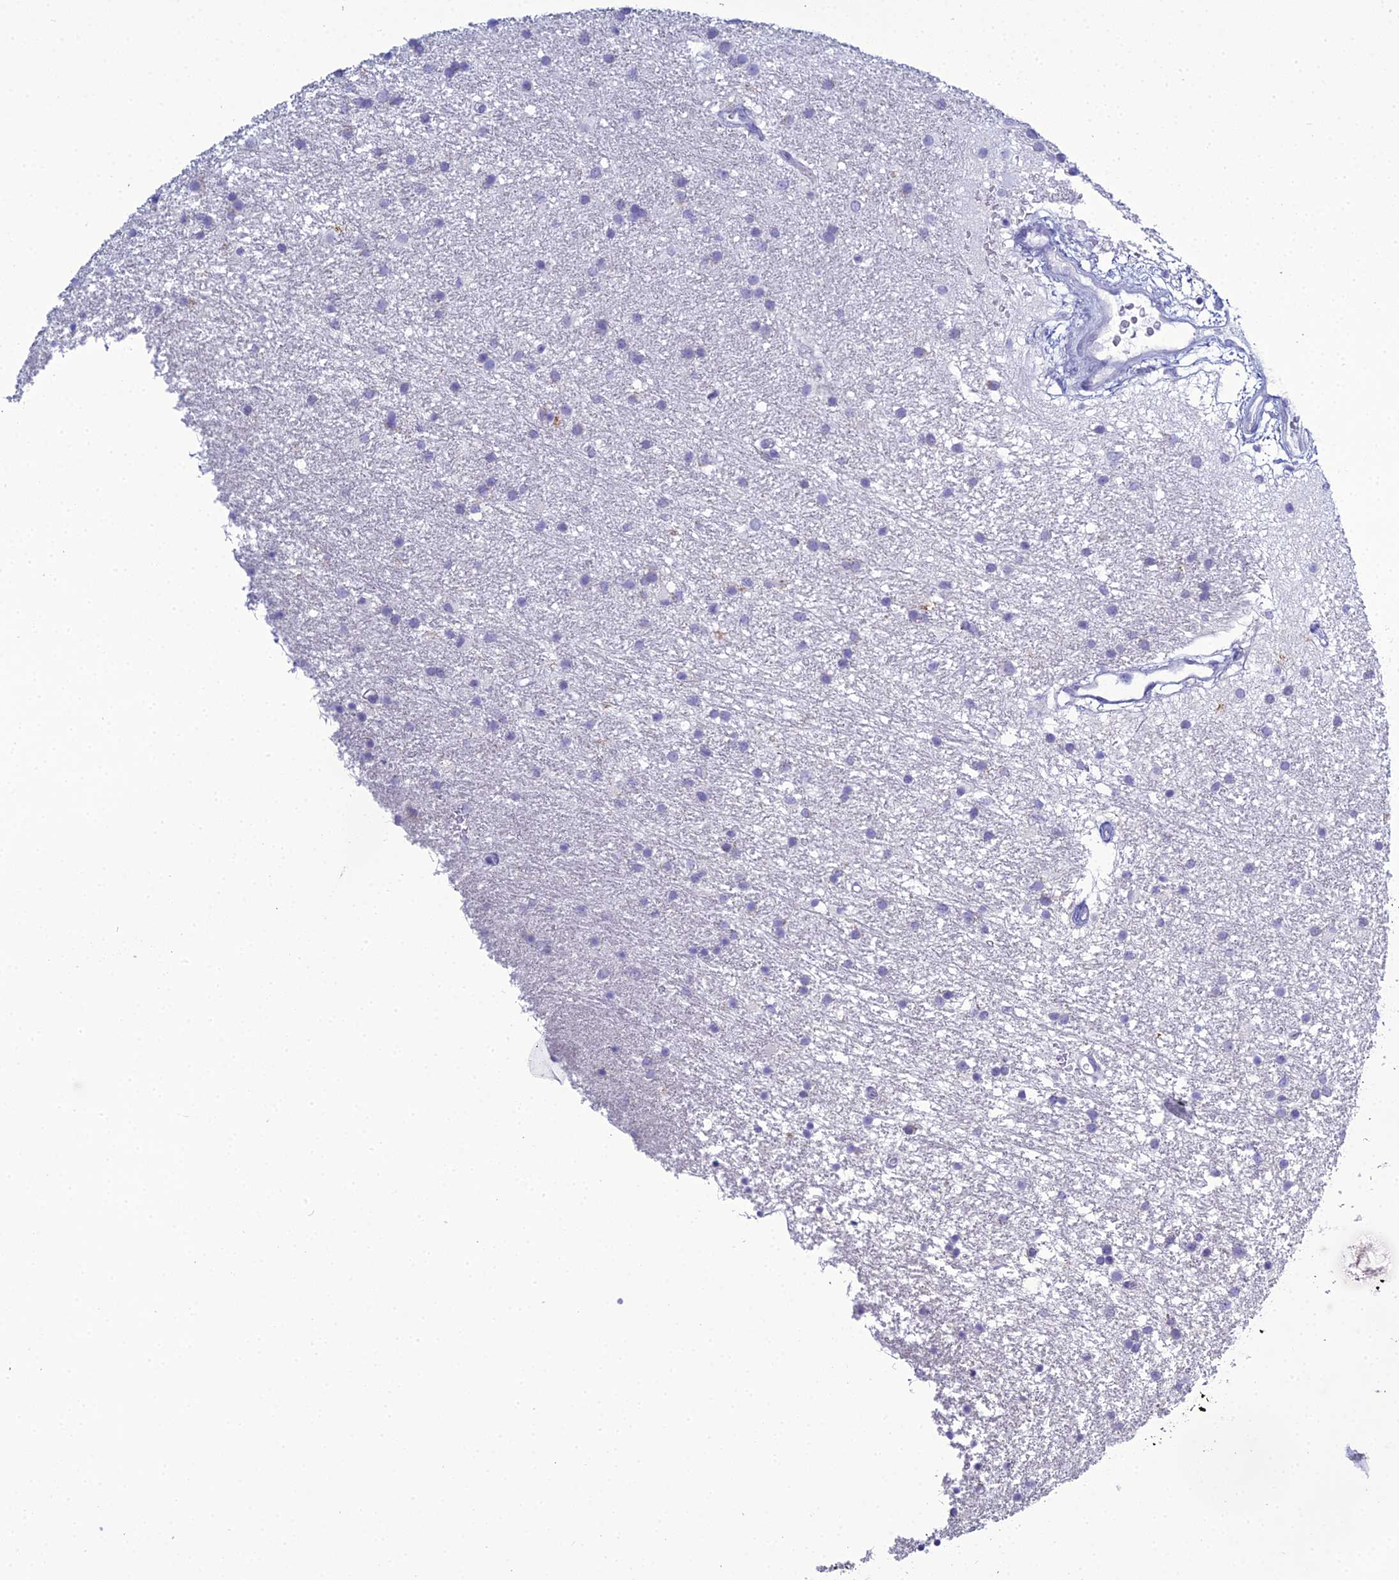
{"staining": {"intensity": "negative", "quantity": "none", "location": "none"}, "tissue": "glioma", "cell_type": "Tumor cells", "image_type": "cancer", "snomed": [{"axis": "morphology", "description": "Glioma, malignant, High grade"}, {"axis": "topography", "description": "Brain"}], "caption": "High-grade glioma (malignant) was stained to show a protein in brown. There is no significant expression in tumor cells.", "gene": "ACE", "patient": {"sex": "male", "age": 77}}